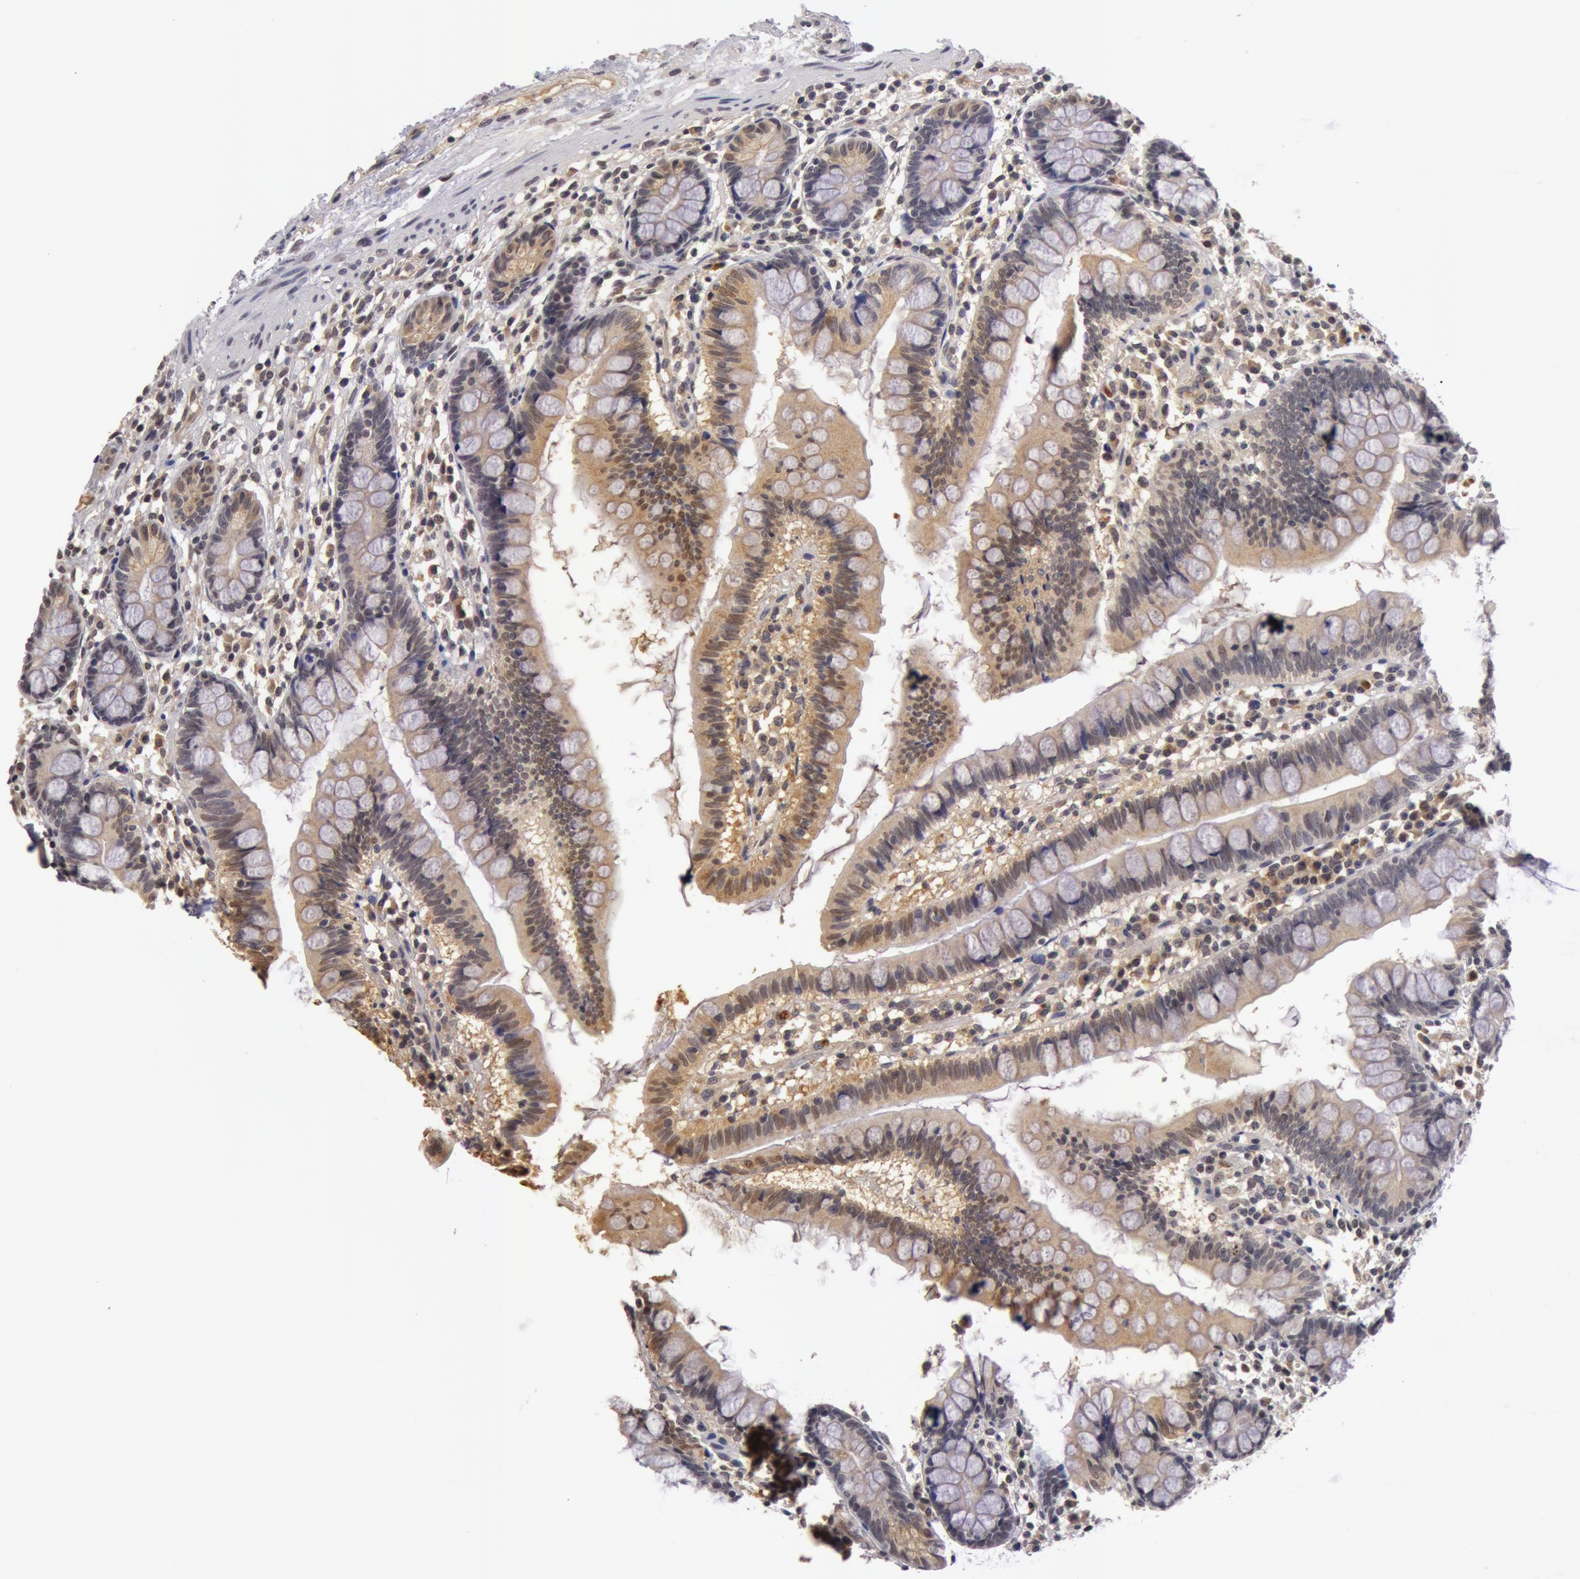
{"staining": {"intensity": "weak", "quantity": "25%-75%", "location": "cytoplasmic/membranous"}, "tissue": "small intestine", "cell_type": "Glandular cells", "image_type": "normal", "snomed": [{"axis": "morphology", "description": "Normal tissue, NOS"}, {"axis": "topography", "description": "Small intestine"}], "caption": "Brown immunohistochemical staining in benign small intestine reveals weak cytoplasmic/membranous staining in about 25%-75% of glandular cells.", "gene": "SYTL4", "patient": {"sex": "female", "age": 51}}